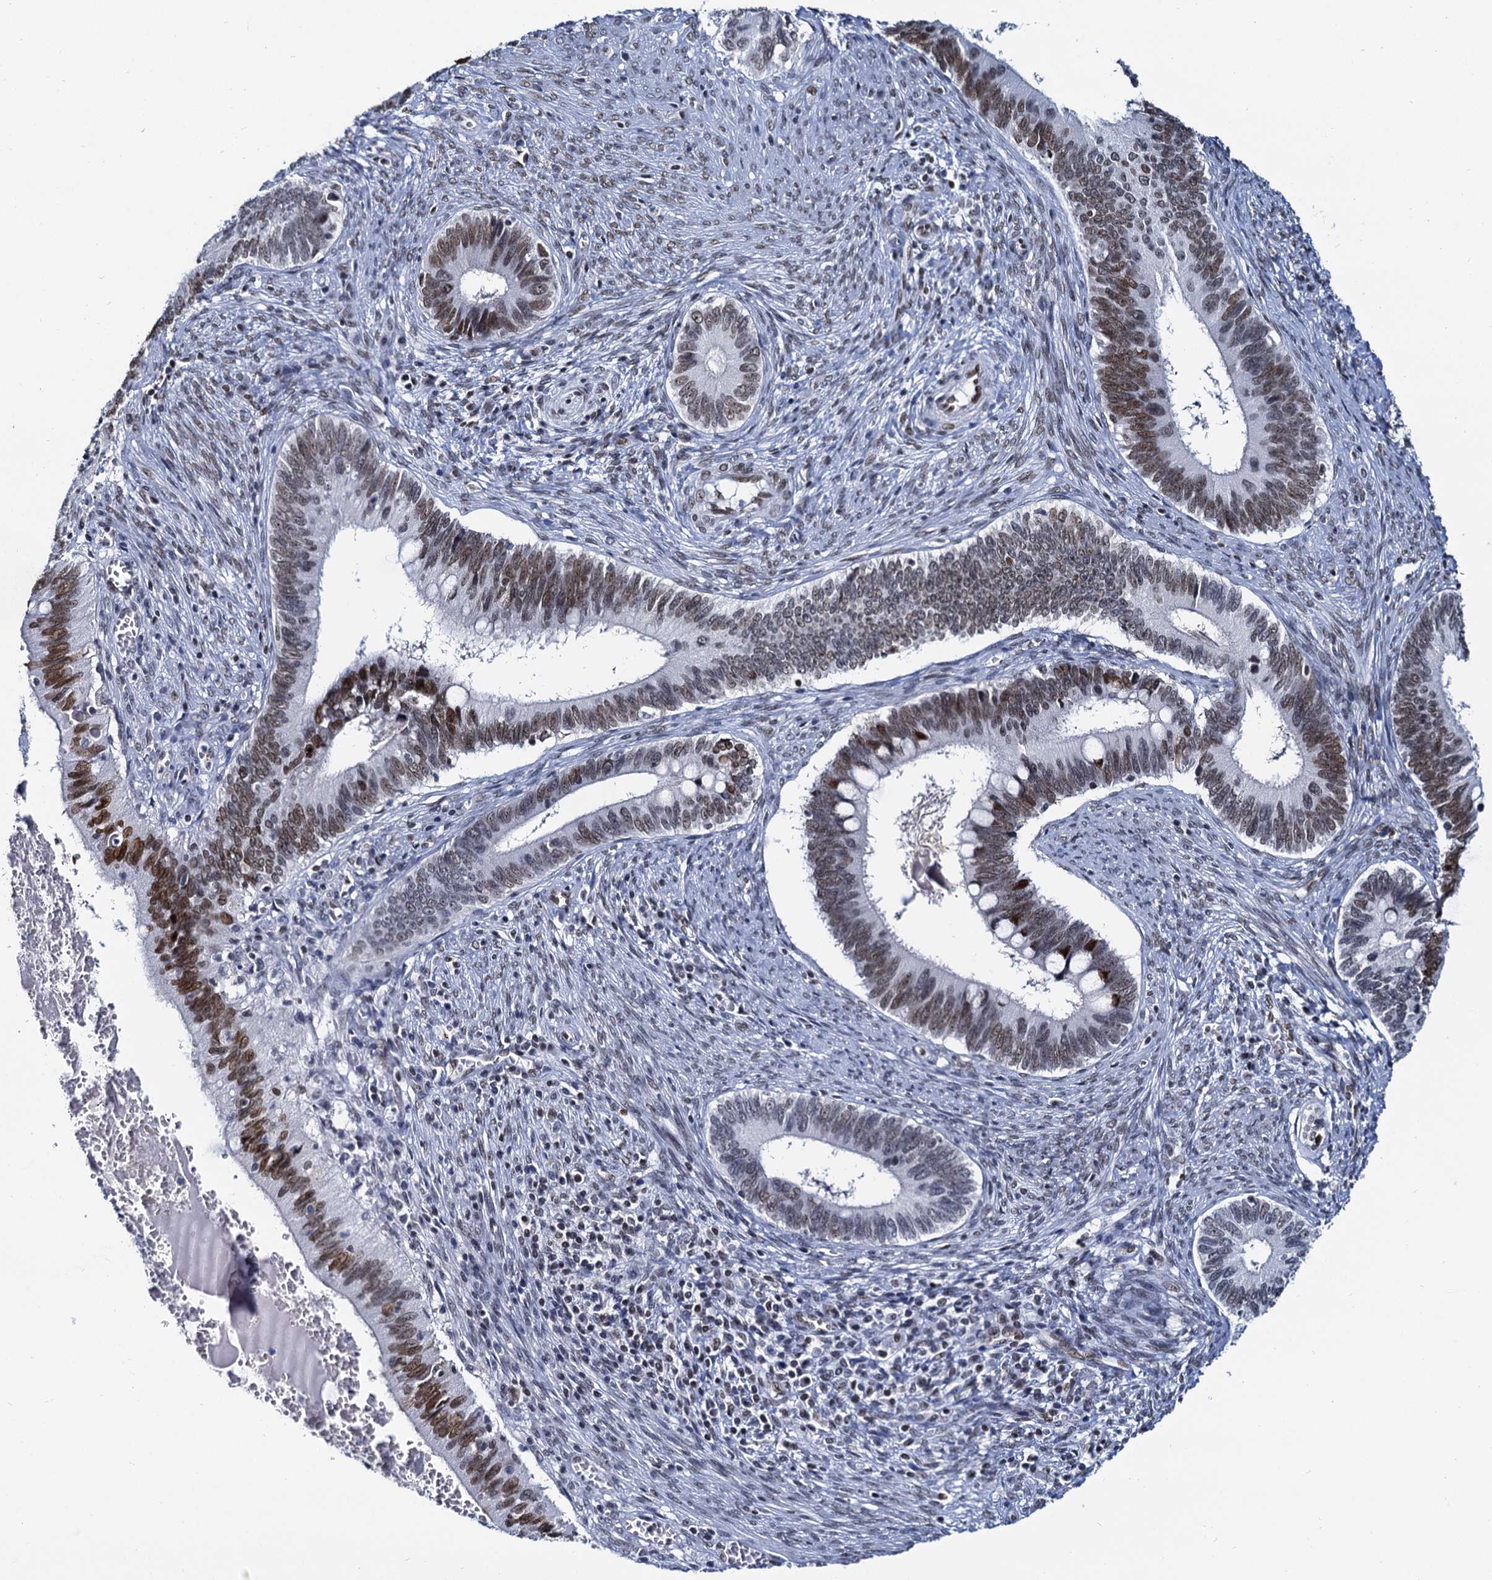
{"staining": {"intensity": "moderate", "quantity": "25%-75%", "location": "nuclear"}, "tissue": "cervical cancer", "cell_type": "Tumor cells", "image_type": "cancer", "snomed": [{"axis": "morphology", "description": "Adenocarcinoma, NOS"}, {"axis": "topography", "description": "Cervix"}], "caption": "Immunohistochemistry (IHC) photomicrograph of adenocarcinoma (cervical) stained for a protein (brown), which displays medium levels of moderate nuclear positivity in approximately 25%-75% of tumor cells.", "gene": "CMAS", "patient": {"sex": "female", "age": 42}}